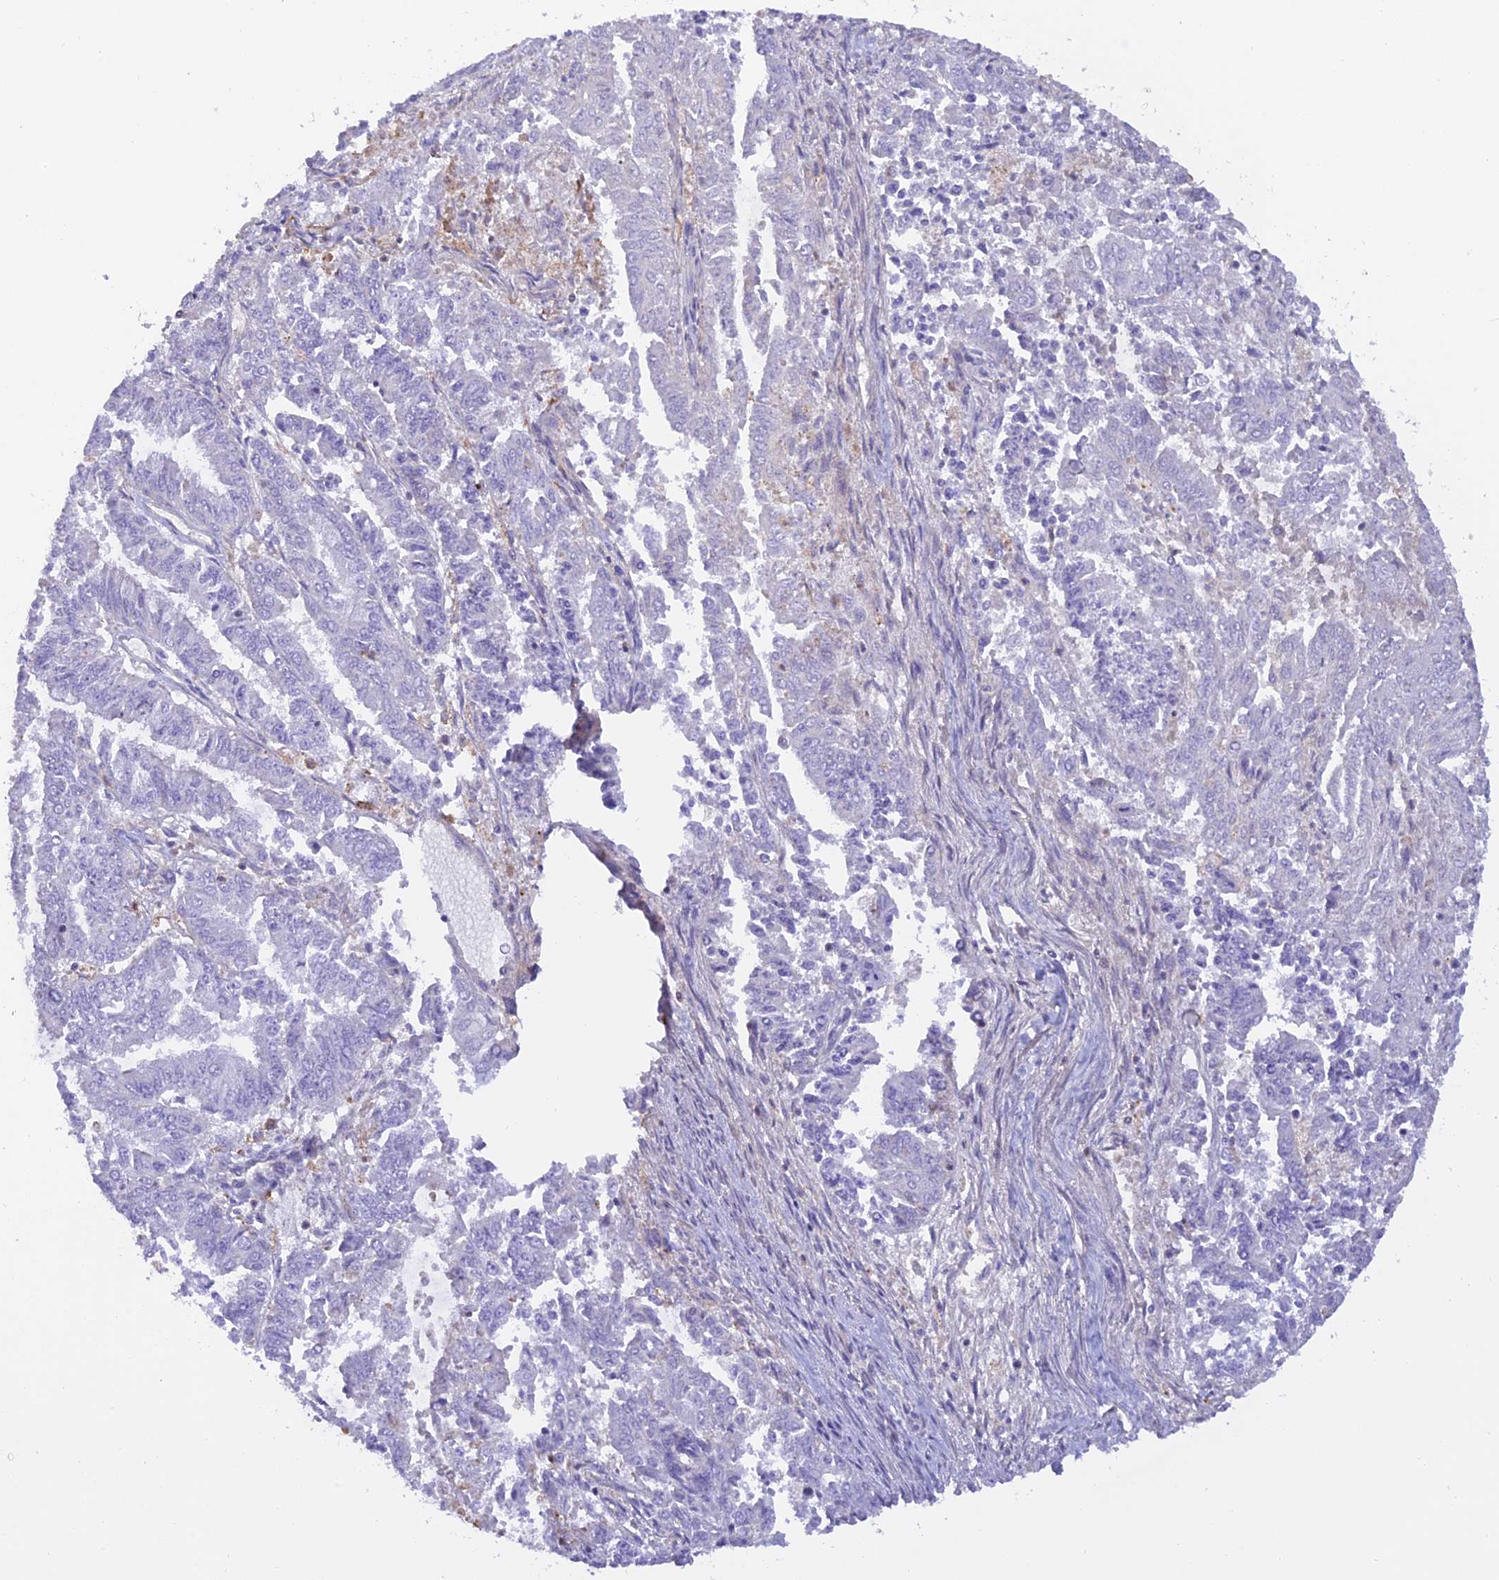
{"staining": {"intensity": "negative", "quantity": "none", "location": "none"}, "tissue": "endometrial cancer", "cell_type": "Tumor cells", "image_type": "cancer", "snomed": [{"axis": "morphology", "description": "Adenocarcinoma, NOS"}, {"axis": "topography", "description": "Endometrium"}], "caption": "Human endometrial adenocarcinoma stained for a protein using immunohistochemistry (IHC) displays no expression in tumor cells.", "gene": "LPXN", "patient": {"sex": "female", "age": 73}}